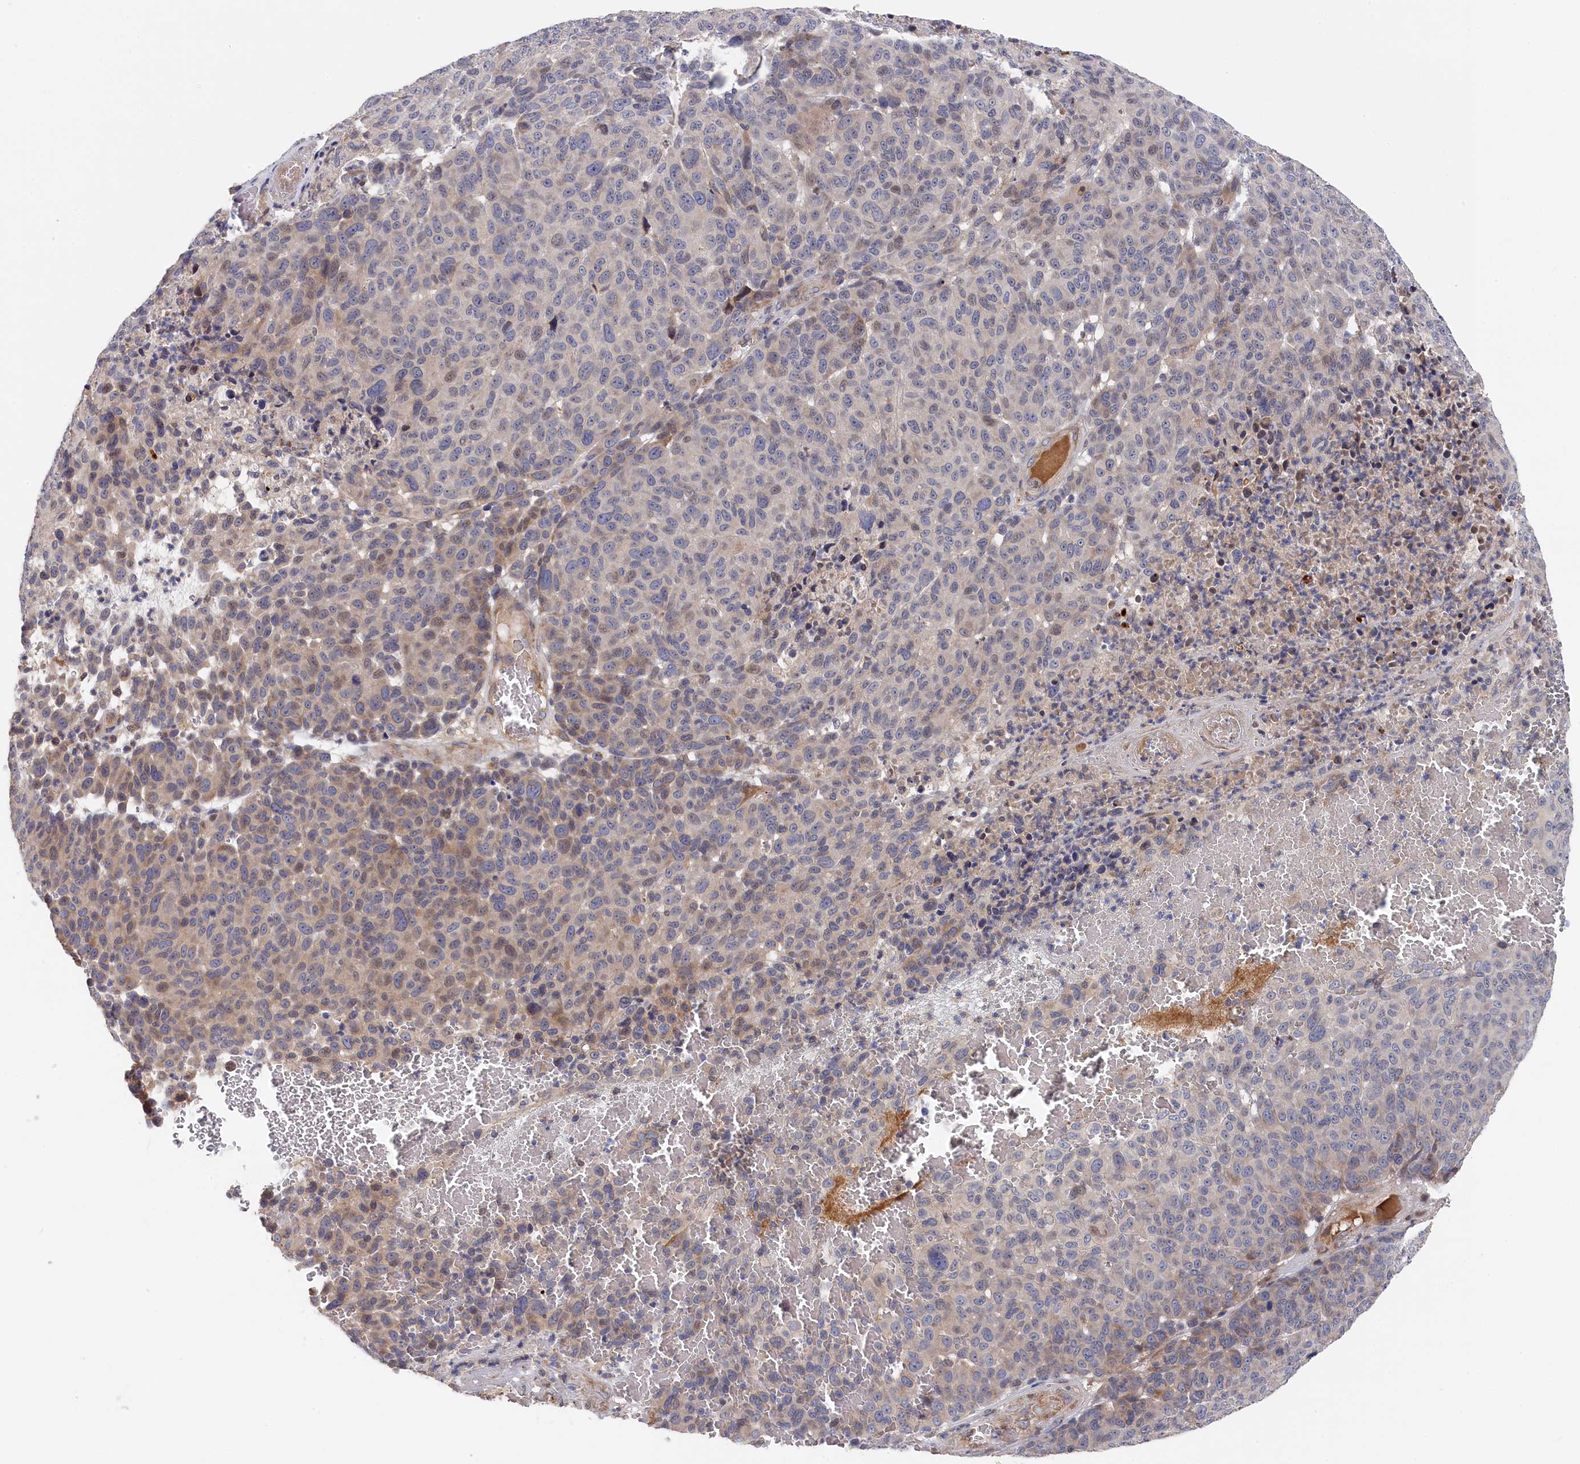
{"staining": {"intensity": "weak", "quantity": "<25%", "location": "nuclear"}, "tissue": "melanoma", "cell_type": "Tumor cells", "image_type": "cancer", "snomed": [{"axis": "morphology", "description": "Malignant melanoma, NOS"}, {"axis": "topography", "description": "Skin"}], "caption": "The image reveals no staining of tumor cells in melanoma. (Brightfield microscopy of DAB immunohistochemistry at high magnification).", "gene": "CYB5D2", "patient": {"sex": "male", "age": 49}}